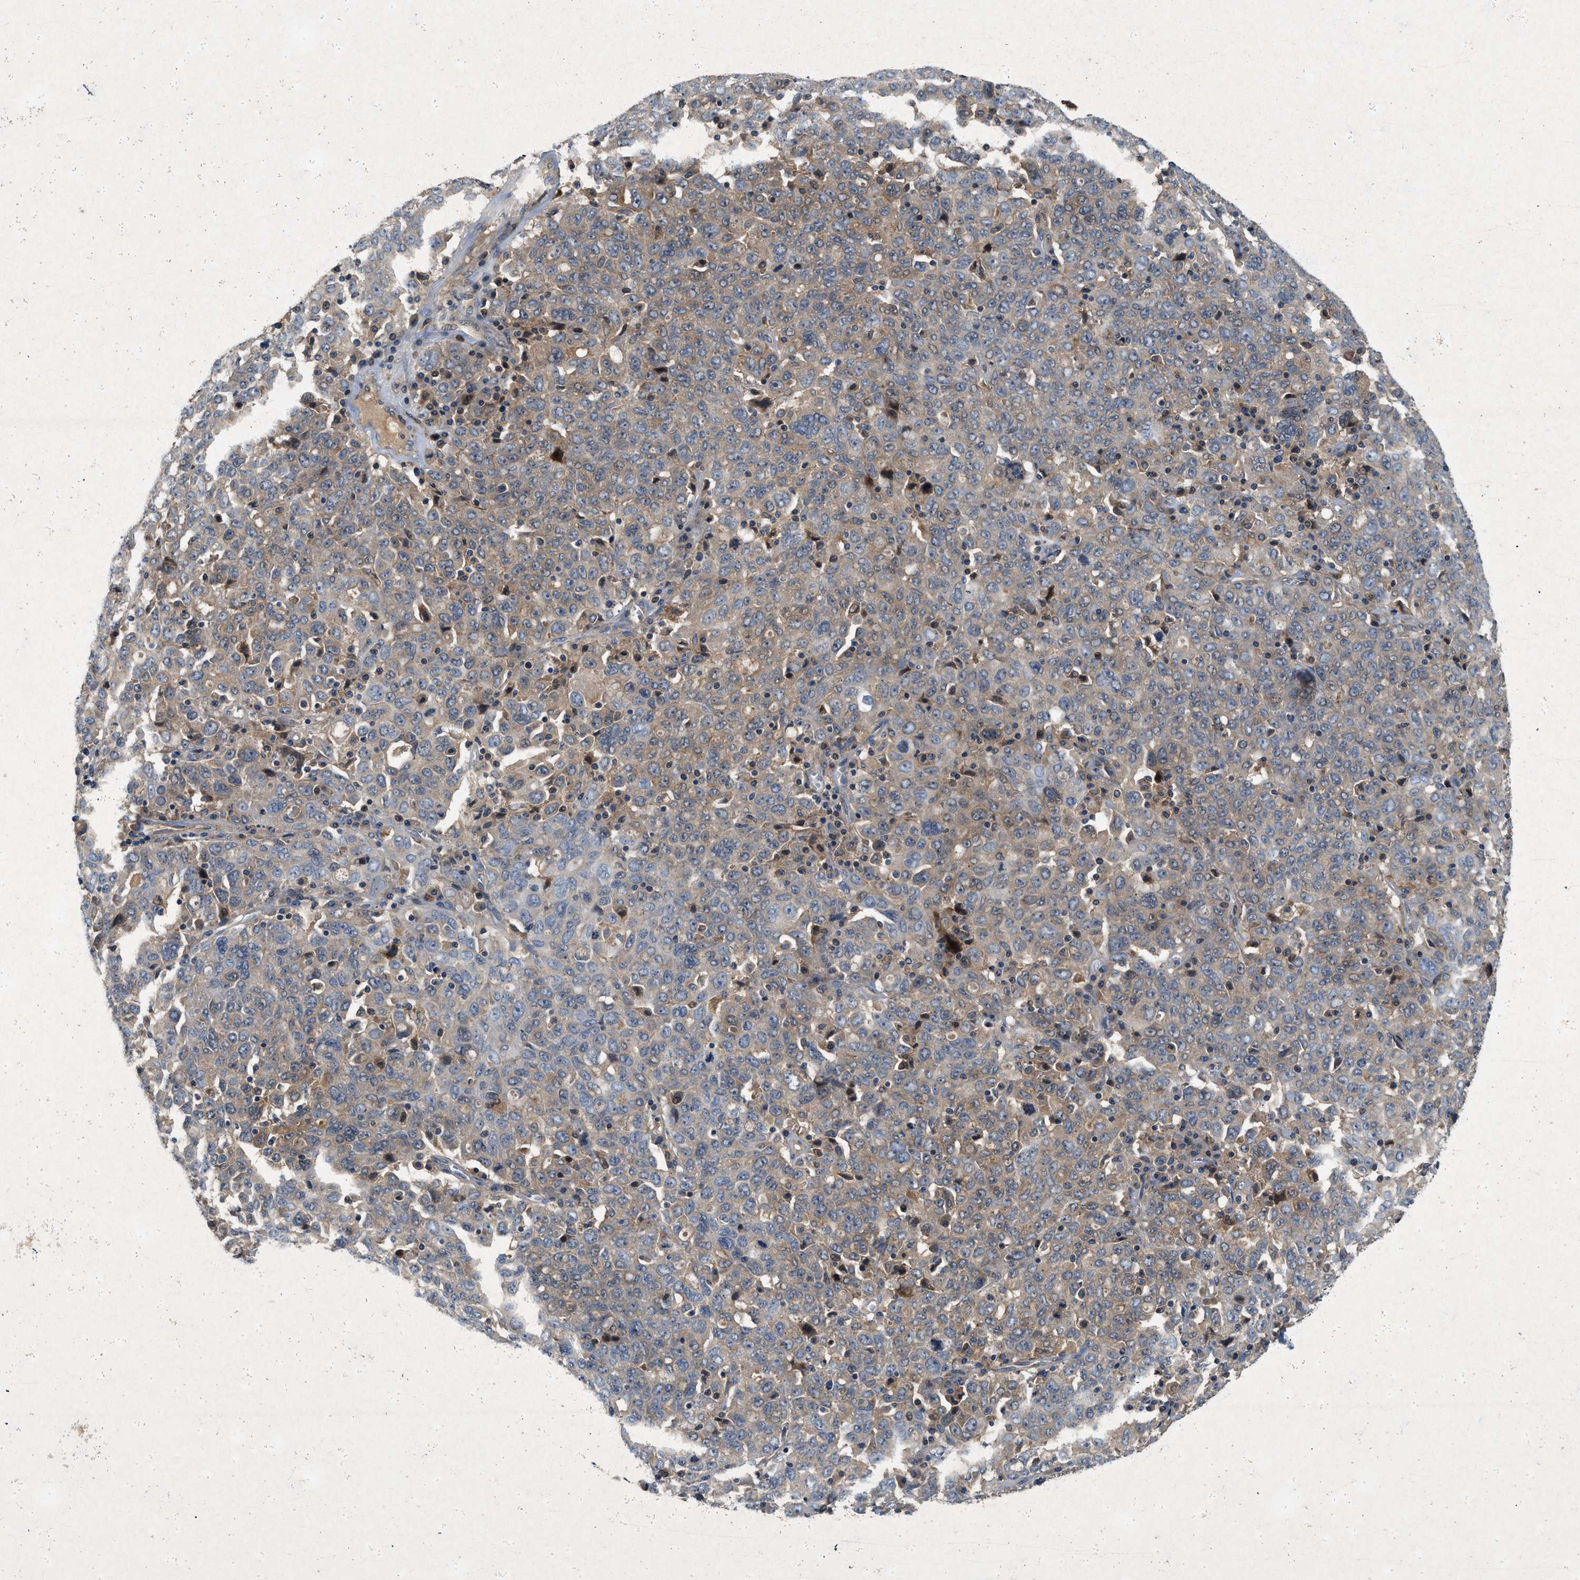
{"staining": {"intensity": "moderate", "quantity": "<25%", "location": "cytoplasmic/membranous"}, "tissue": "ovarian cancer", "cell_type": "Tumor cells", "image_type": "cancer", "snomed": [{"axis": "morphology", "description": "Carcinoma, endometroid"}, {"axis": "topography", "description": "Ovary"}], "caption": "The micrograph displays immunohistochemical staining of endometroid carcinoma (ovarian). There is moderate cytoplasmic/membranous staining is appreciated in approximately <25% of tumor cells. The staining is performed using DAB brown chromogen to label protein expression. The nuclei are counter-stained blue using hematoxylin.", "gene": "GPR31", "patient": {"sex": "female", "age": 62}}